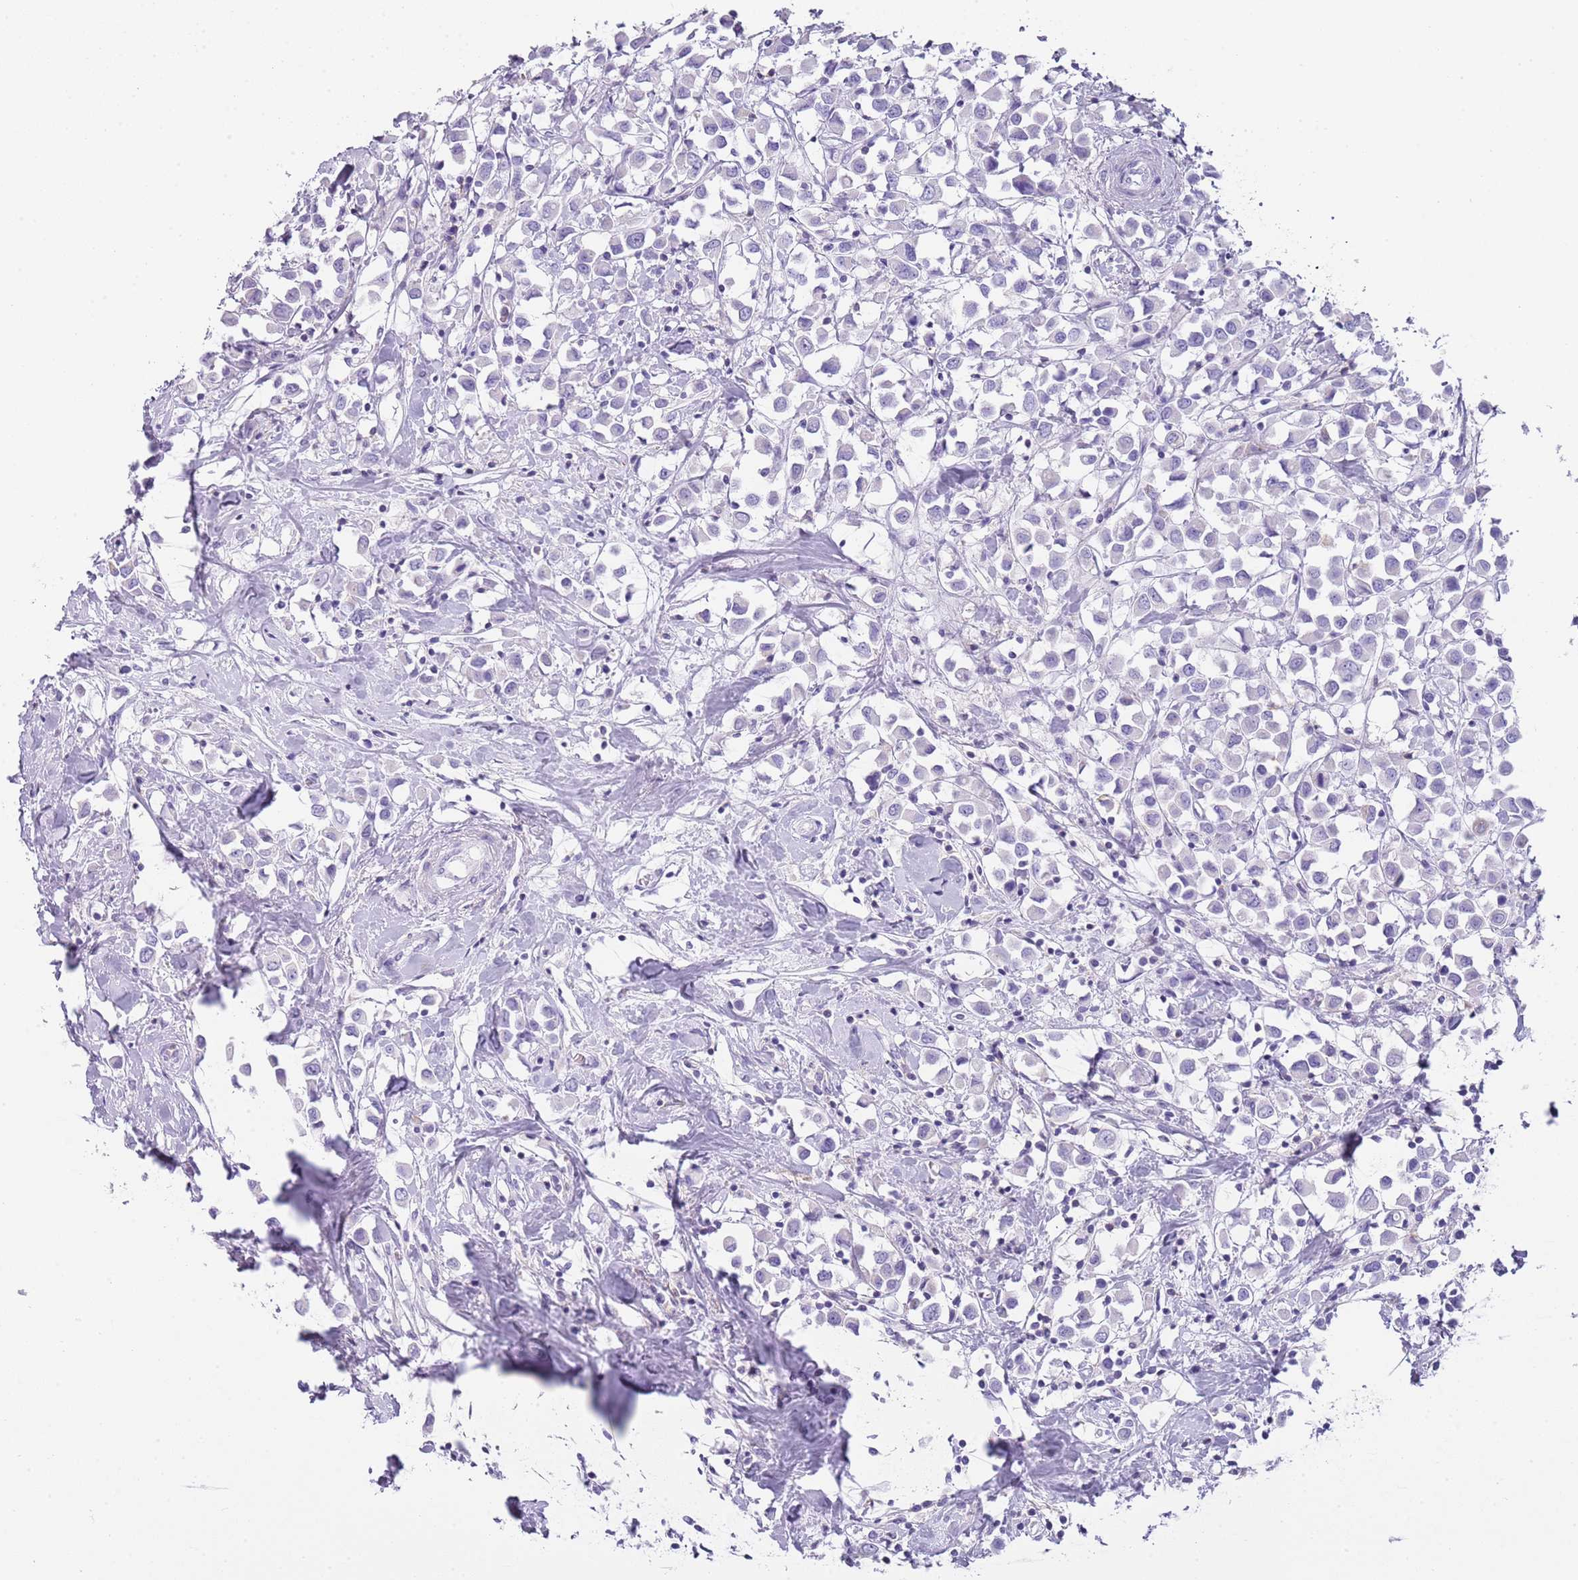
{"staining": {"intensity": "negative", "quantity": "none", "location": "none"}, "tissue": "breast cancer", "cell_type": "Tumor cells", "image_type": "cancer", "snomed": [{"axis": "morphology", "description": "Duct carcinoma"}, {"axis": "topography", "description": "Breast"}], "caption": "DAB immunohistochemical staining of human breast cancer exhibits no significant staining in tumor cells.", "gene": "NBPF20", "patient": {"sex": "female", "age": 61}}